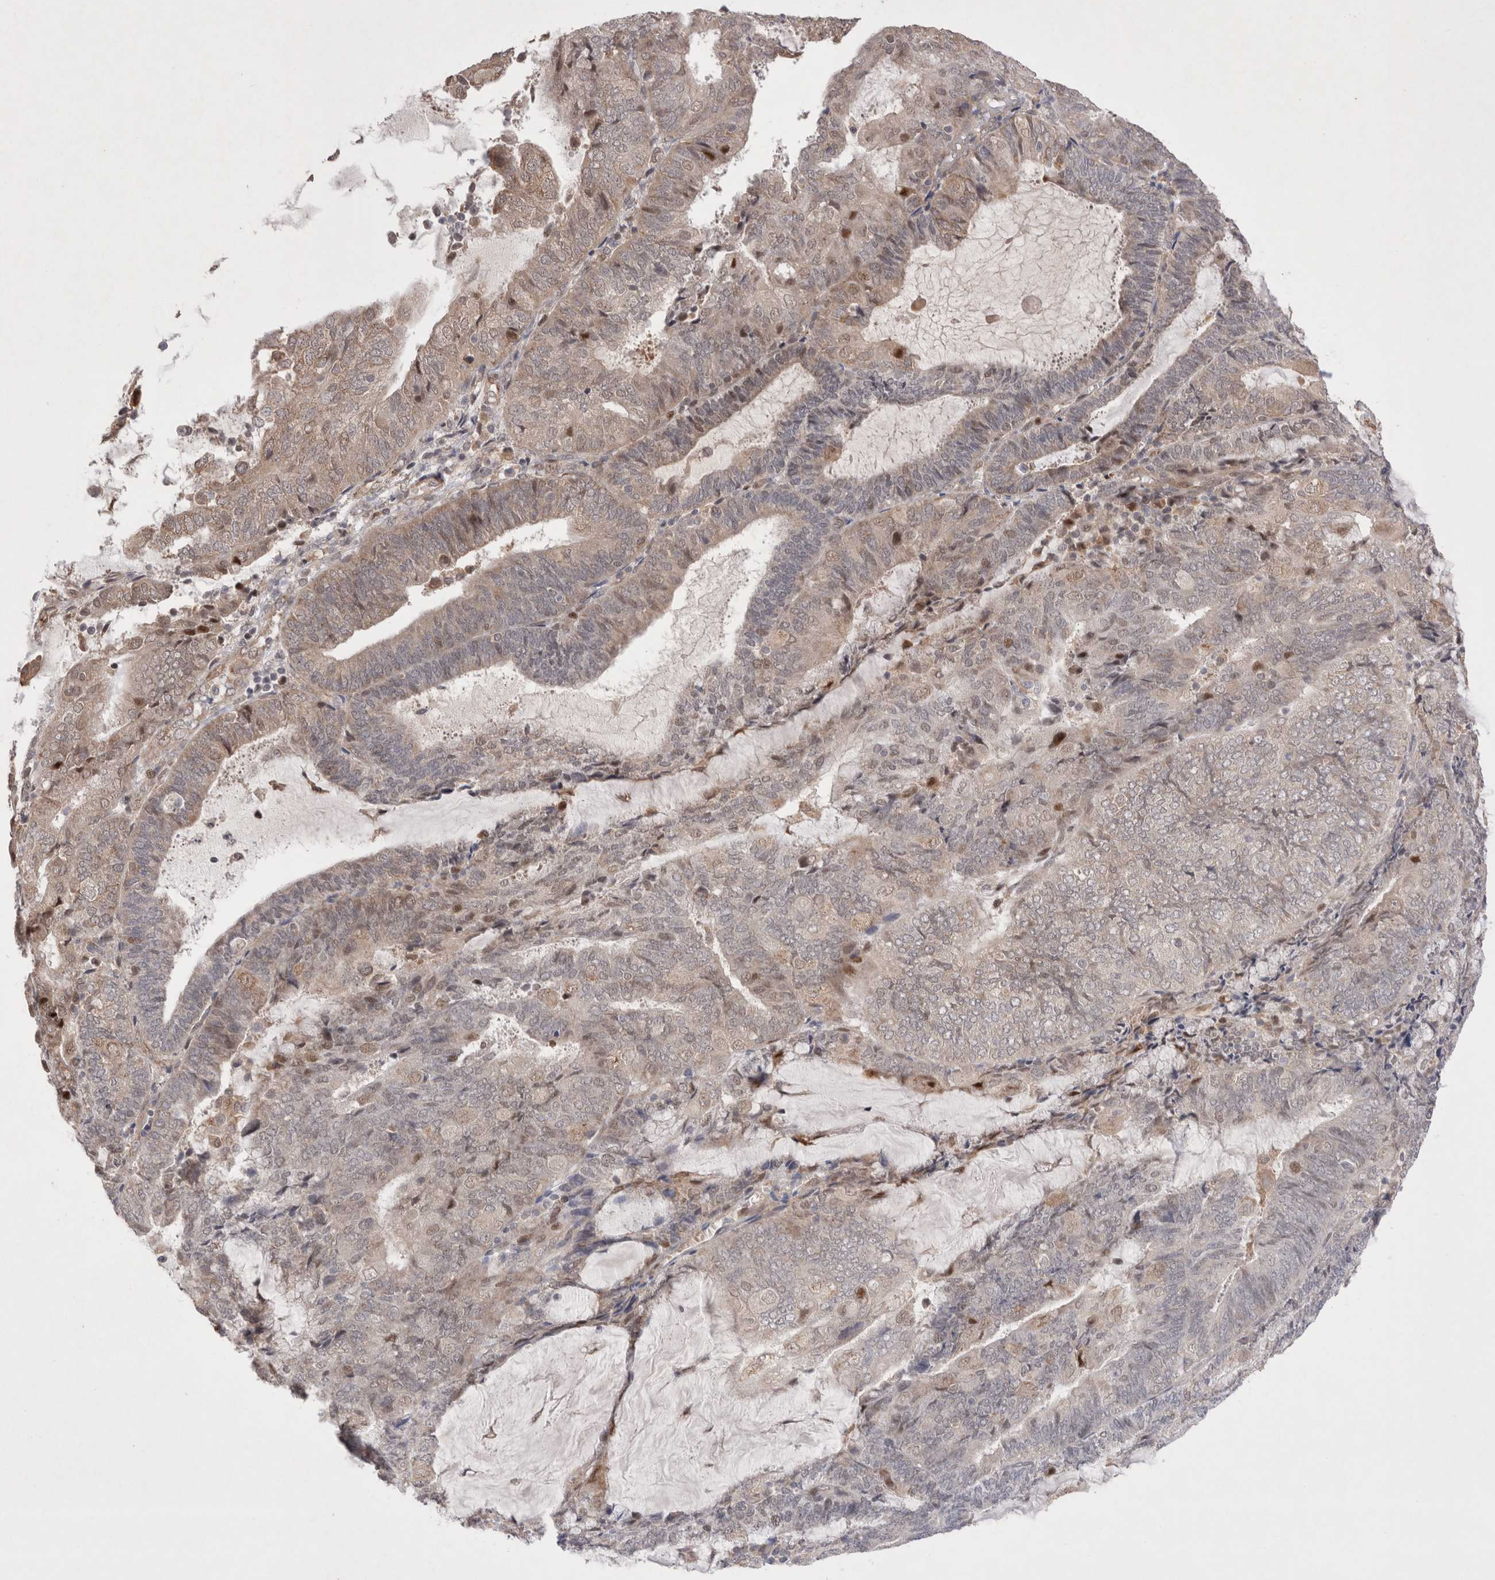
{"staining": {"intensity": "weak", "quantity": "25%-75%", "location": "cytoplasmic/membranous,nuclear"}, "tissue": "endometrial cancer", "cell_type": "Tumor cells", "image_type": "cancer", "snomed": [{"axis": "morphology", "description": "Adenocarcinoma, NOS"}, {"axis": "topography", "description": "Endometrium"}], "caption": "This micrograph reveals adenocarcinoma (endometrial) stained with immunohistochemistry to label a protein in brown. The cytoplasmic/membranous and nuclear of tumor cells show weak positivity for the protein. Nuclei are counter-stained blue.", "gene": "GIMAP6", "patient": {"sex": "female", "age": 81}}